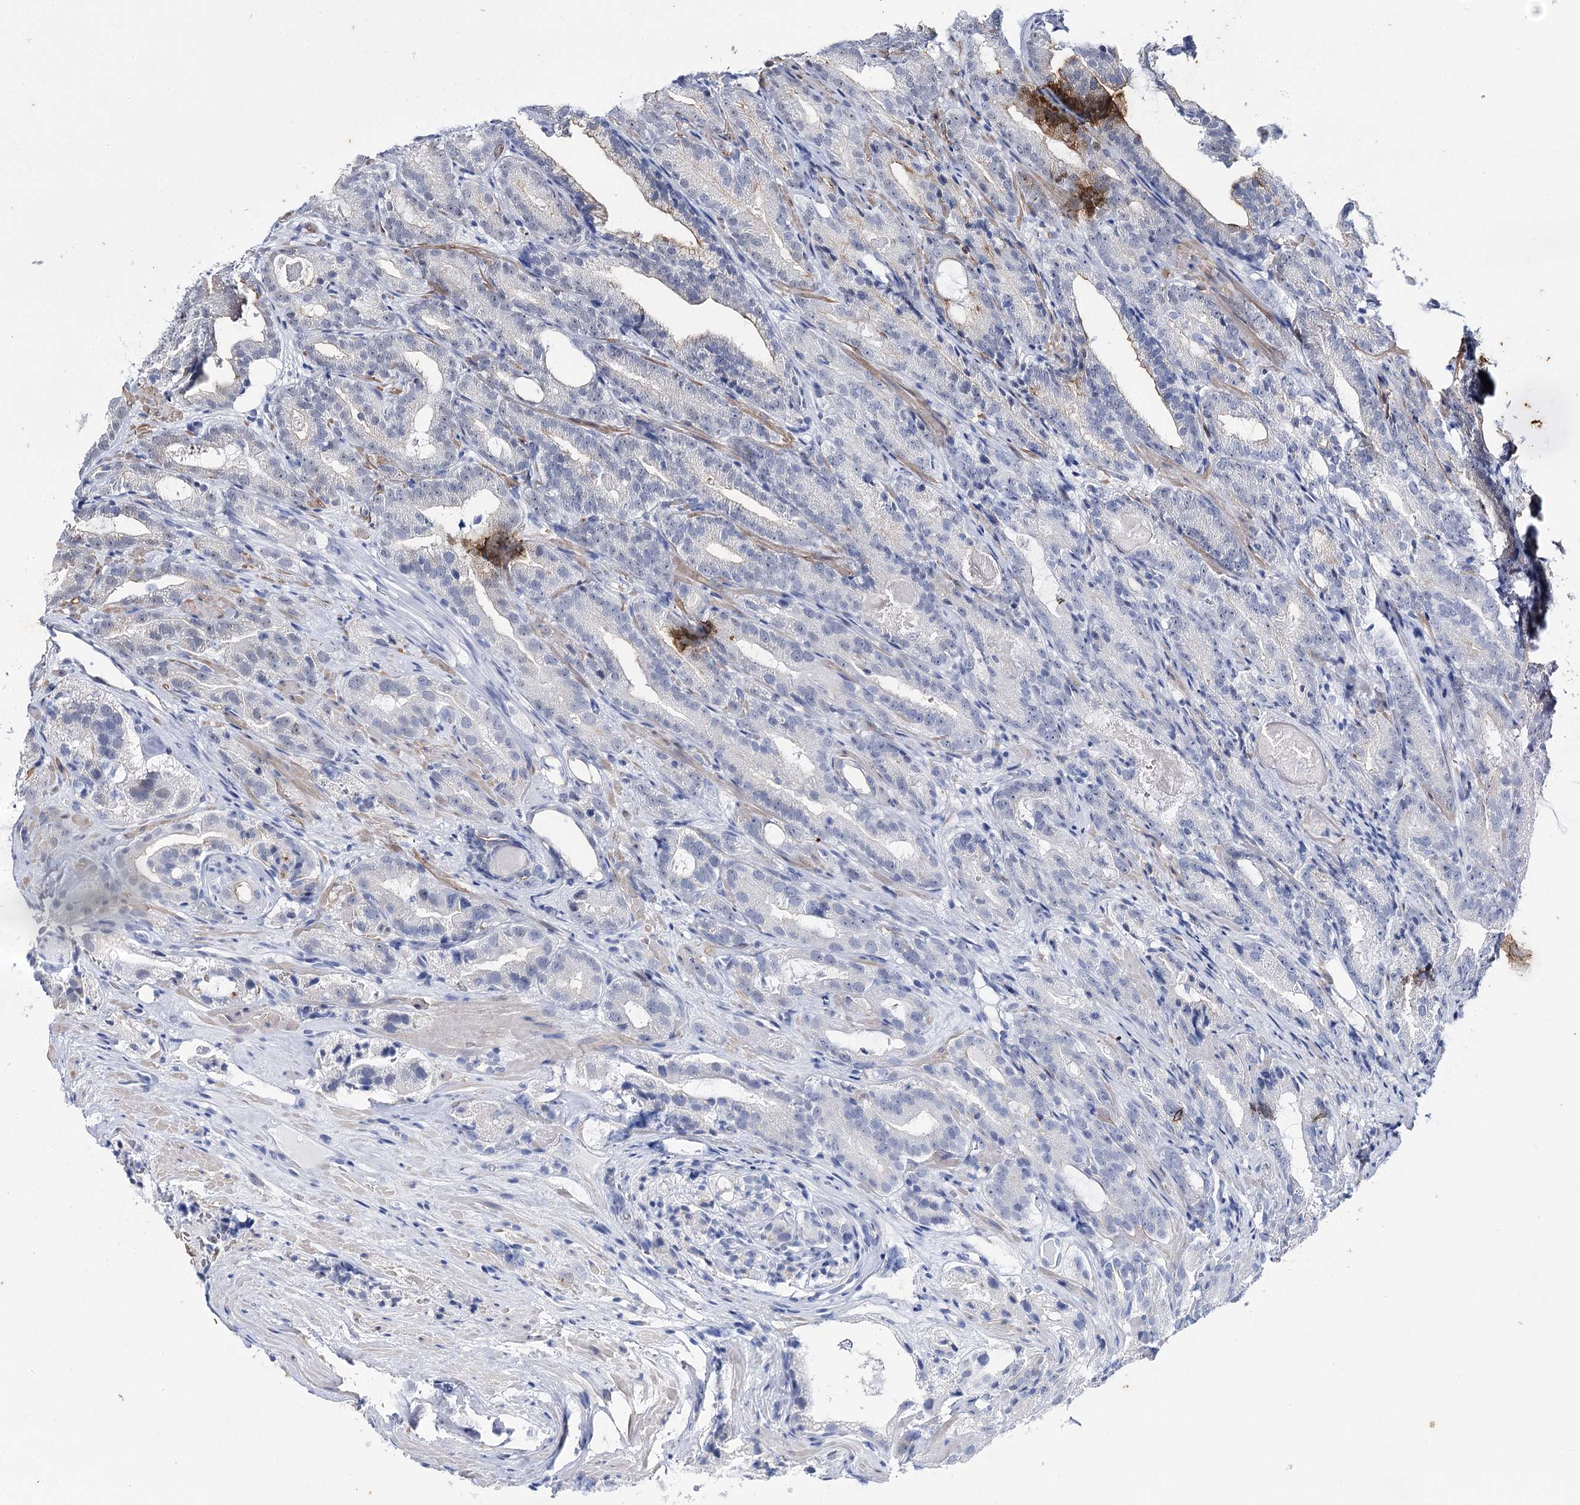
{"staining": {"intensity": "moderate", "quantity": "25%-75%", "location": "cytoplasmic/membranous"}, "tissue": "prostate cancer", "cell_type": "Tumor cells", "image_type": "cancer", "snomed": [{"axis": "morphology", "description": "Adenocarcinoma, High grade"}, {"axis": "topography", "description": "Prostate"}], "caption": "The immunohistochemical stain labels moderate cytoplasmic/membranous positivity in tumor cells of prostate cancer (high-grade adenocarcinoma) tissue.", "gene": "AGXT2", "patient": {"sex": "male", "age": 57}}